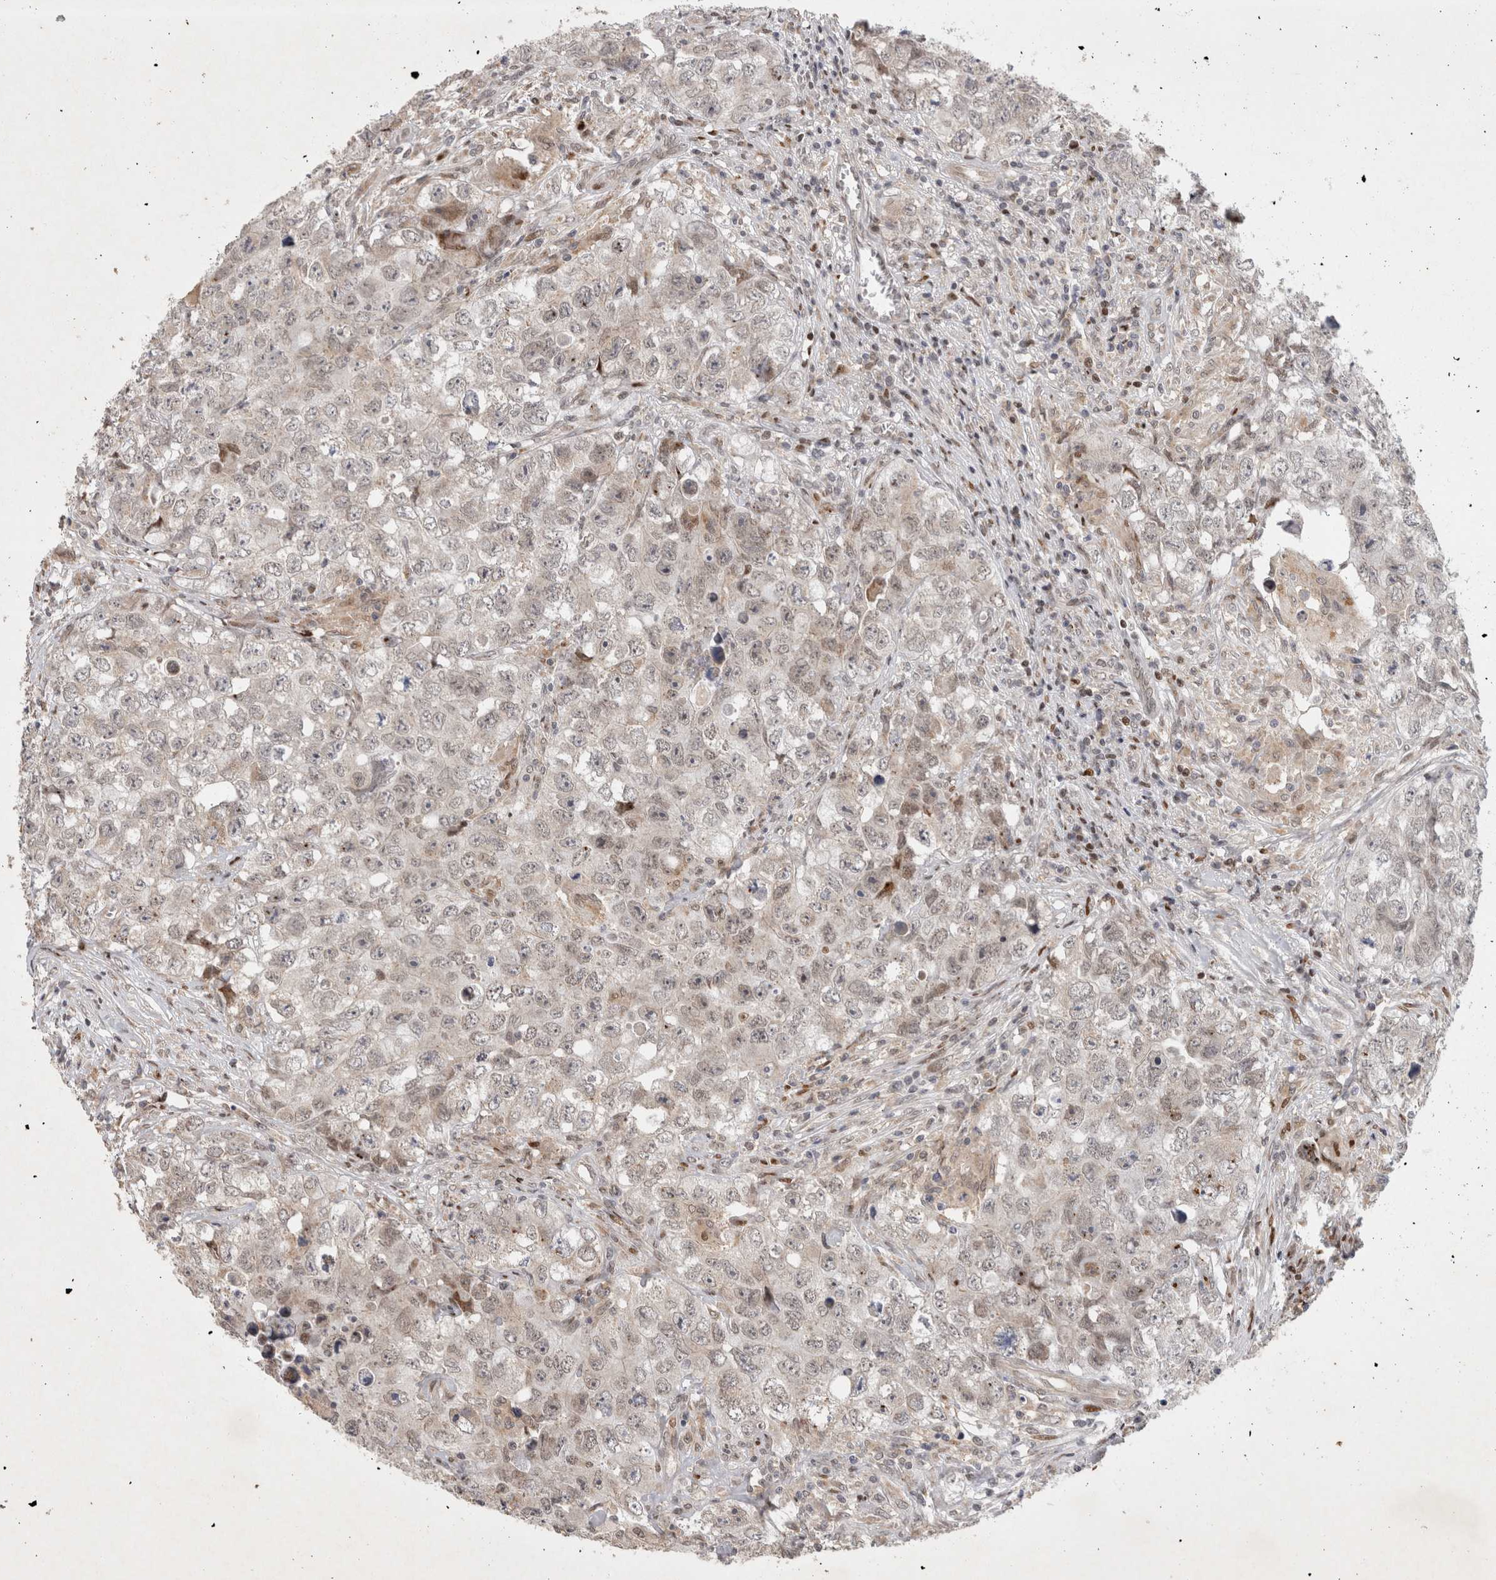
{"staining": {"intensity": "negative", "quantity": "none", "location": "none"}, "tissue": "testis cancer", "cell_type": "Tumor cells", "image_type": "cancer", "snomed": [{"axis": "morphology", "description": "Seminoma, NOS"}, {"axis": "morphology", "description": "Carcinoma, Embryonal, NOS"}, {"axis": "topography", "description": "Testis"}], "caption": "Immunohistochemistry micrograph of neoplastic tissue: testis cancer (seminoma) stained with DAB (3,3'-diaminobenzidine) displays no significant protein positivity in tumor cells.", "gene": "C8orf58", "patient": {"sex": "male", "age": 43}}